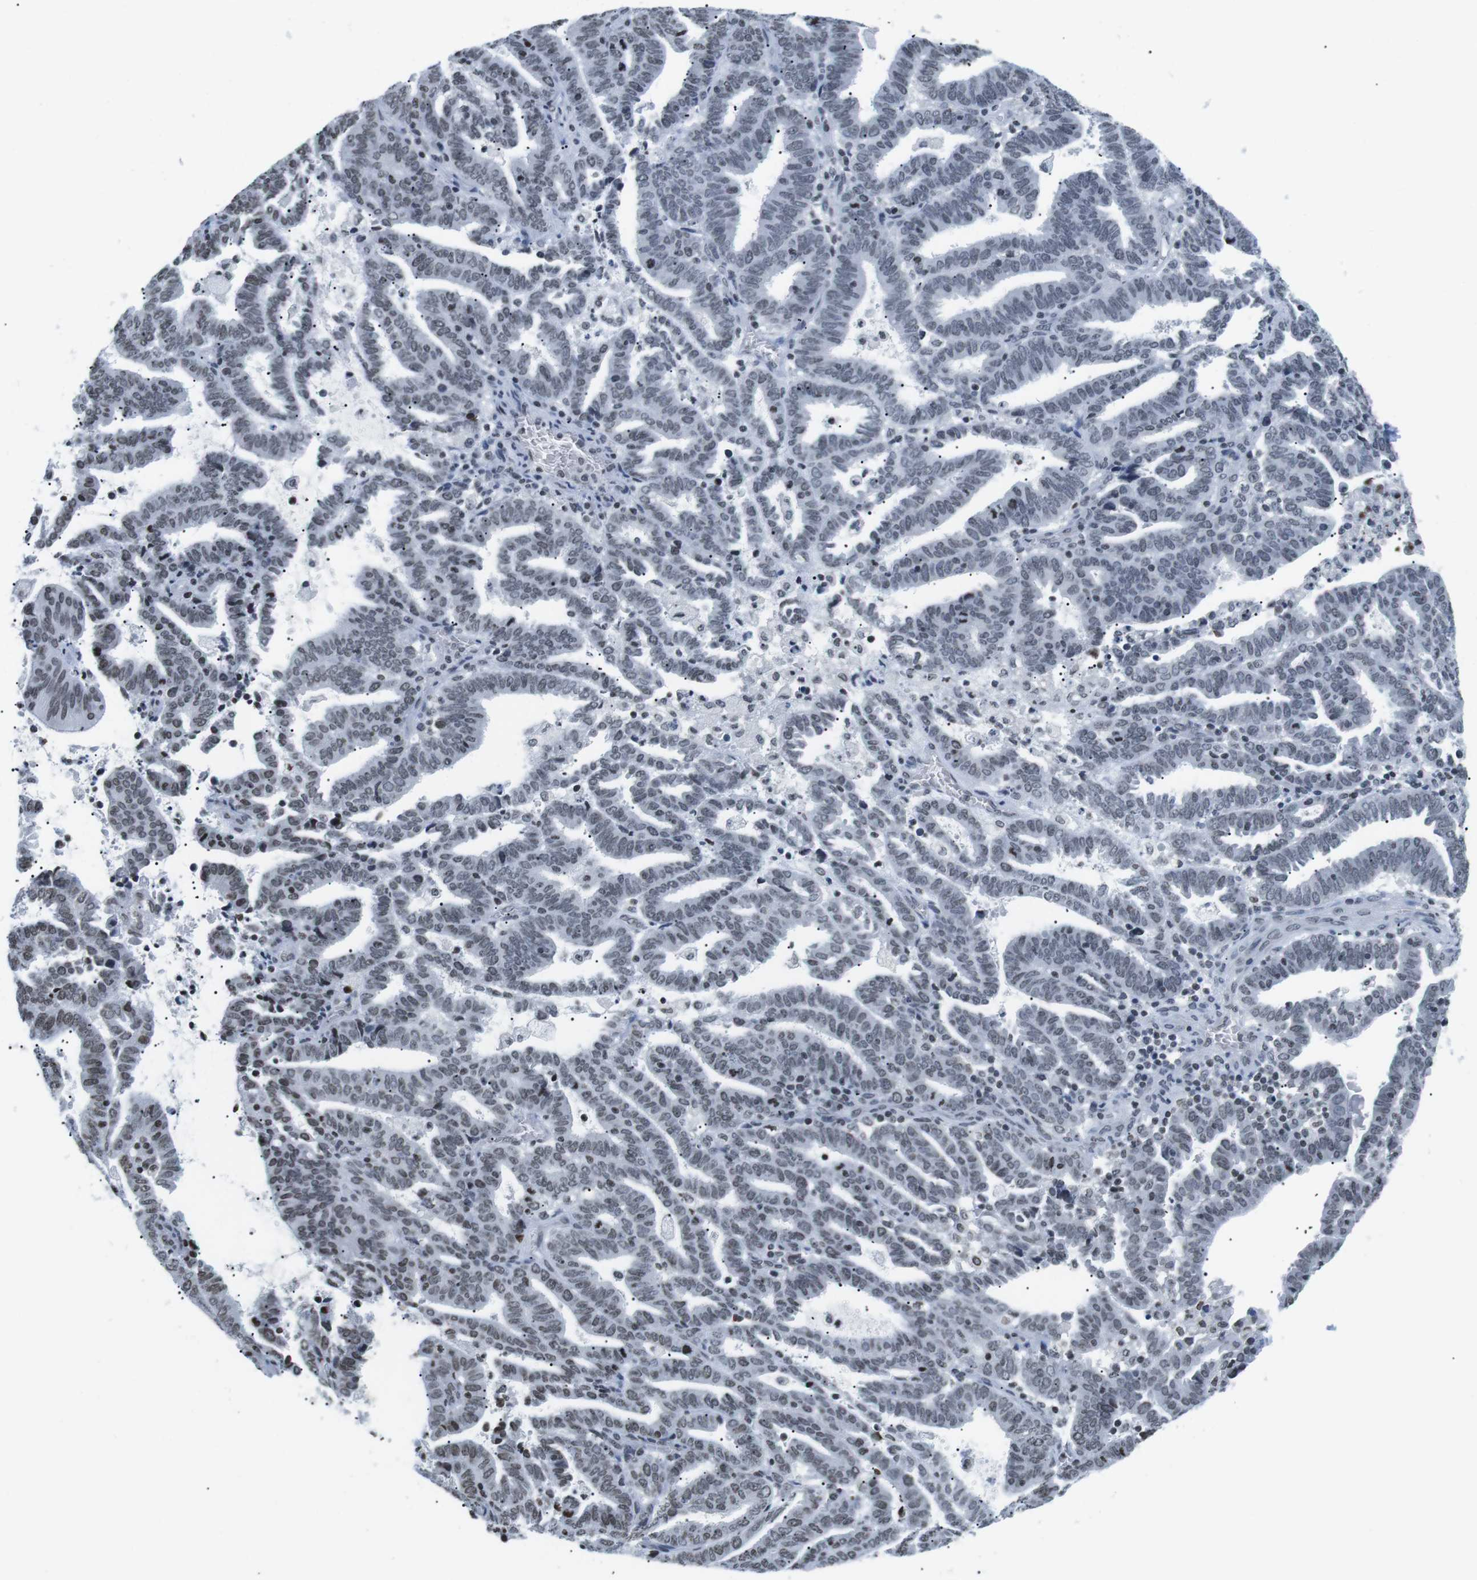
{"staining": {"intensity": "negative", "quantity": "none", "location": "none"}, "tissue": "endometrial cancer", "cell_type": "Tumor cells", "image_type": "cancer", "snomed": [{"axis": "morphology", "description": "Adenocarcinoma, NOS"}, {"axis": "topography", "description": "Uterus"}], "caption": "Endometrial cancer (adenocarcinoma) was stained to show a protein in brown. There is no significant expression in tumor cells.", "gene": "E2F2", "patient": {"sex": "female", "age": 83}}